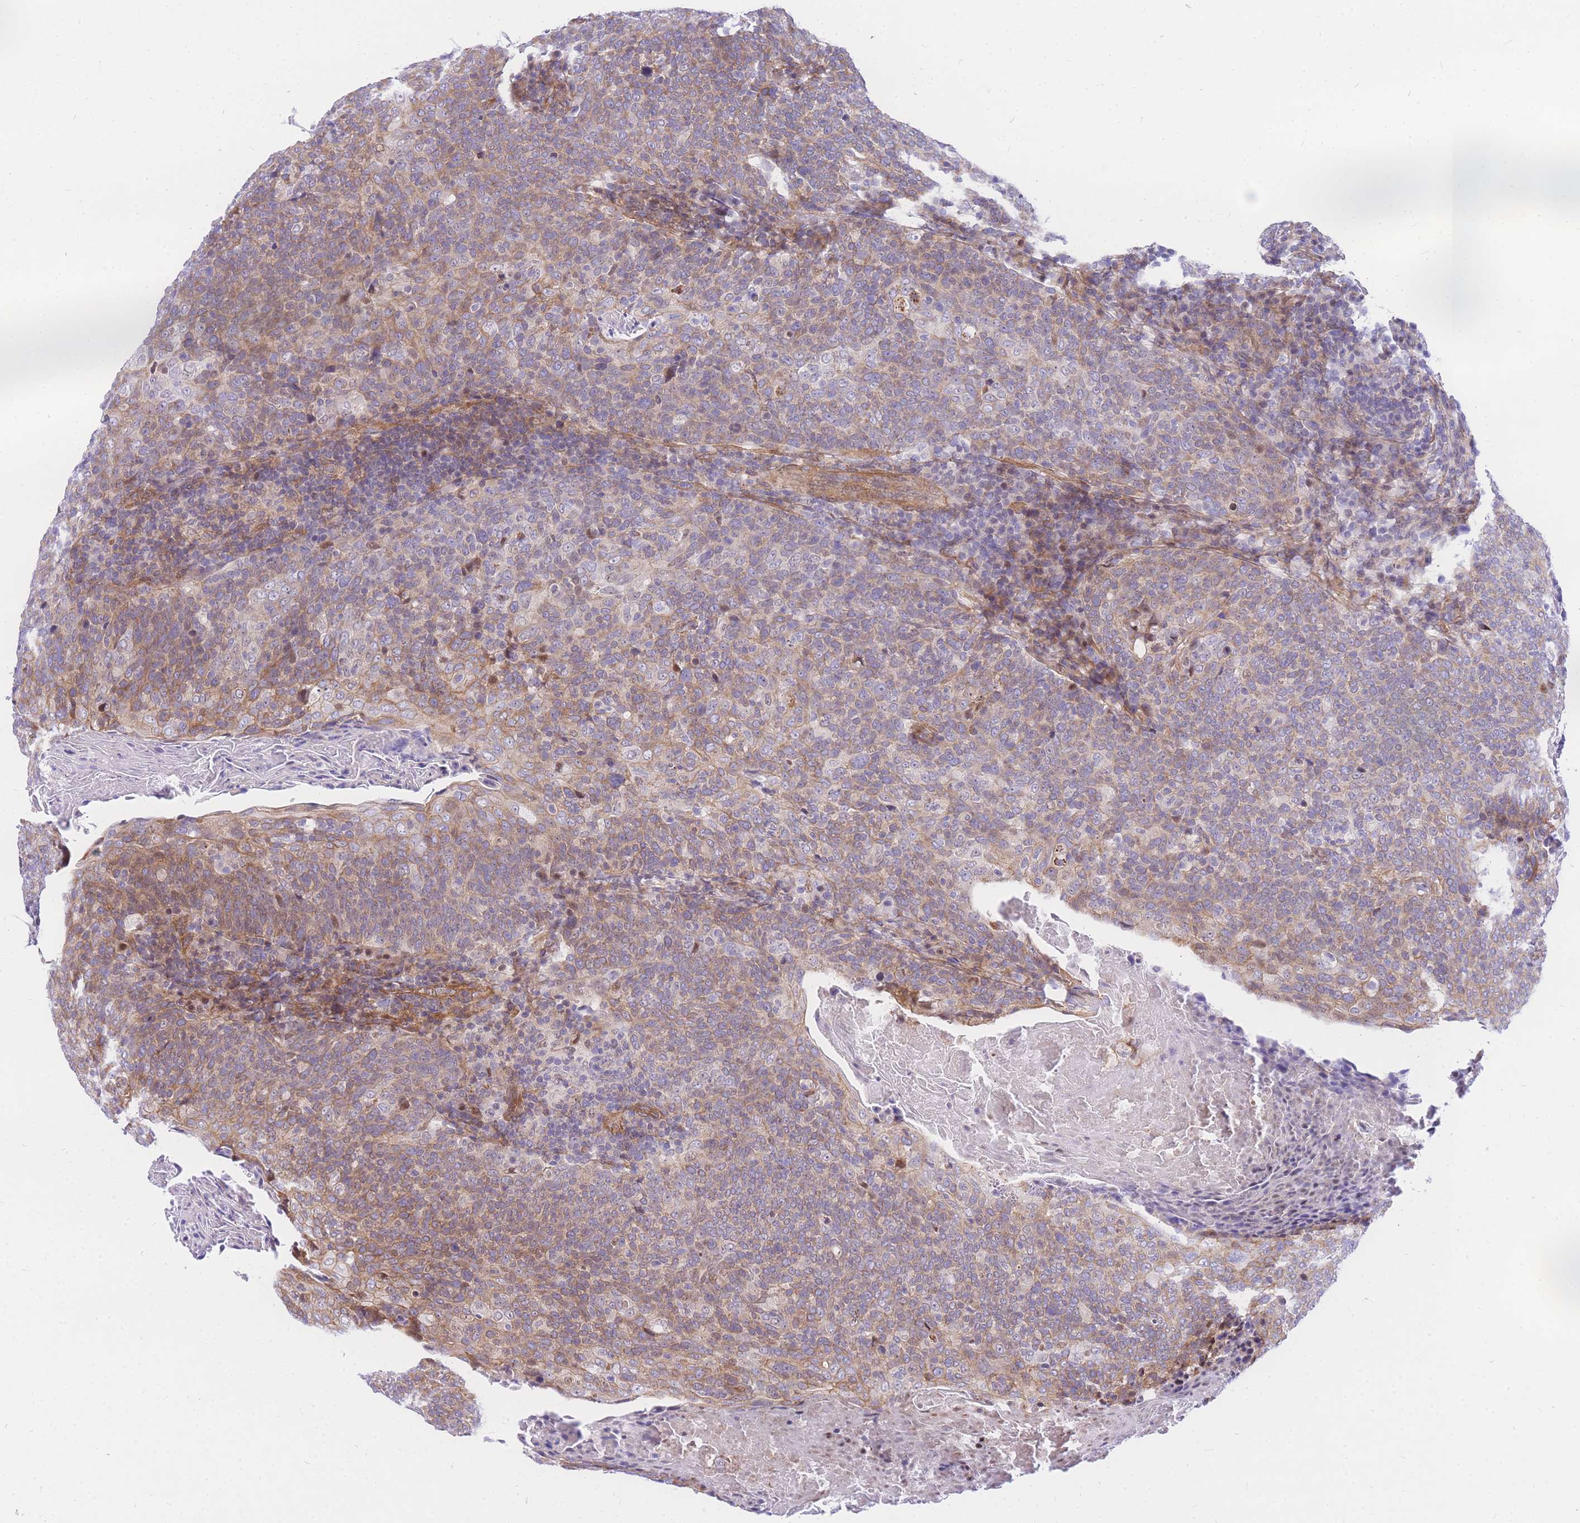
{"staining": {"intensity": "moderate", "quantity": "25%-75%", "location": "cytoplasmic/membranous"}, "tissue": "head and neck cancer", "cell_type": "Tumor cells", "image_type": "cancer", "snomed": [{"axis": "morphology", "description": "Squamous cell carcinoma, NOS"}, {"axis": "morphology", "description": "Squamous cell carcinoma, metastatic, NOS"}, {"axis": "topography", "description": "Lymph node"}, {"axis": "topography", "description": "Head-Neck"}], "caption": "Moderate cytoplasmic/membranous protein positivity is appreciated in approximately 25%-75% of tumor cells in squamous cell carcinoma (head and neck).", "gene": "S100PBP", "patient": {"sex": "male", "age": 62}}